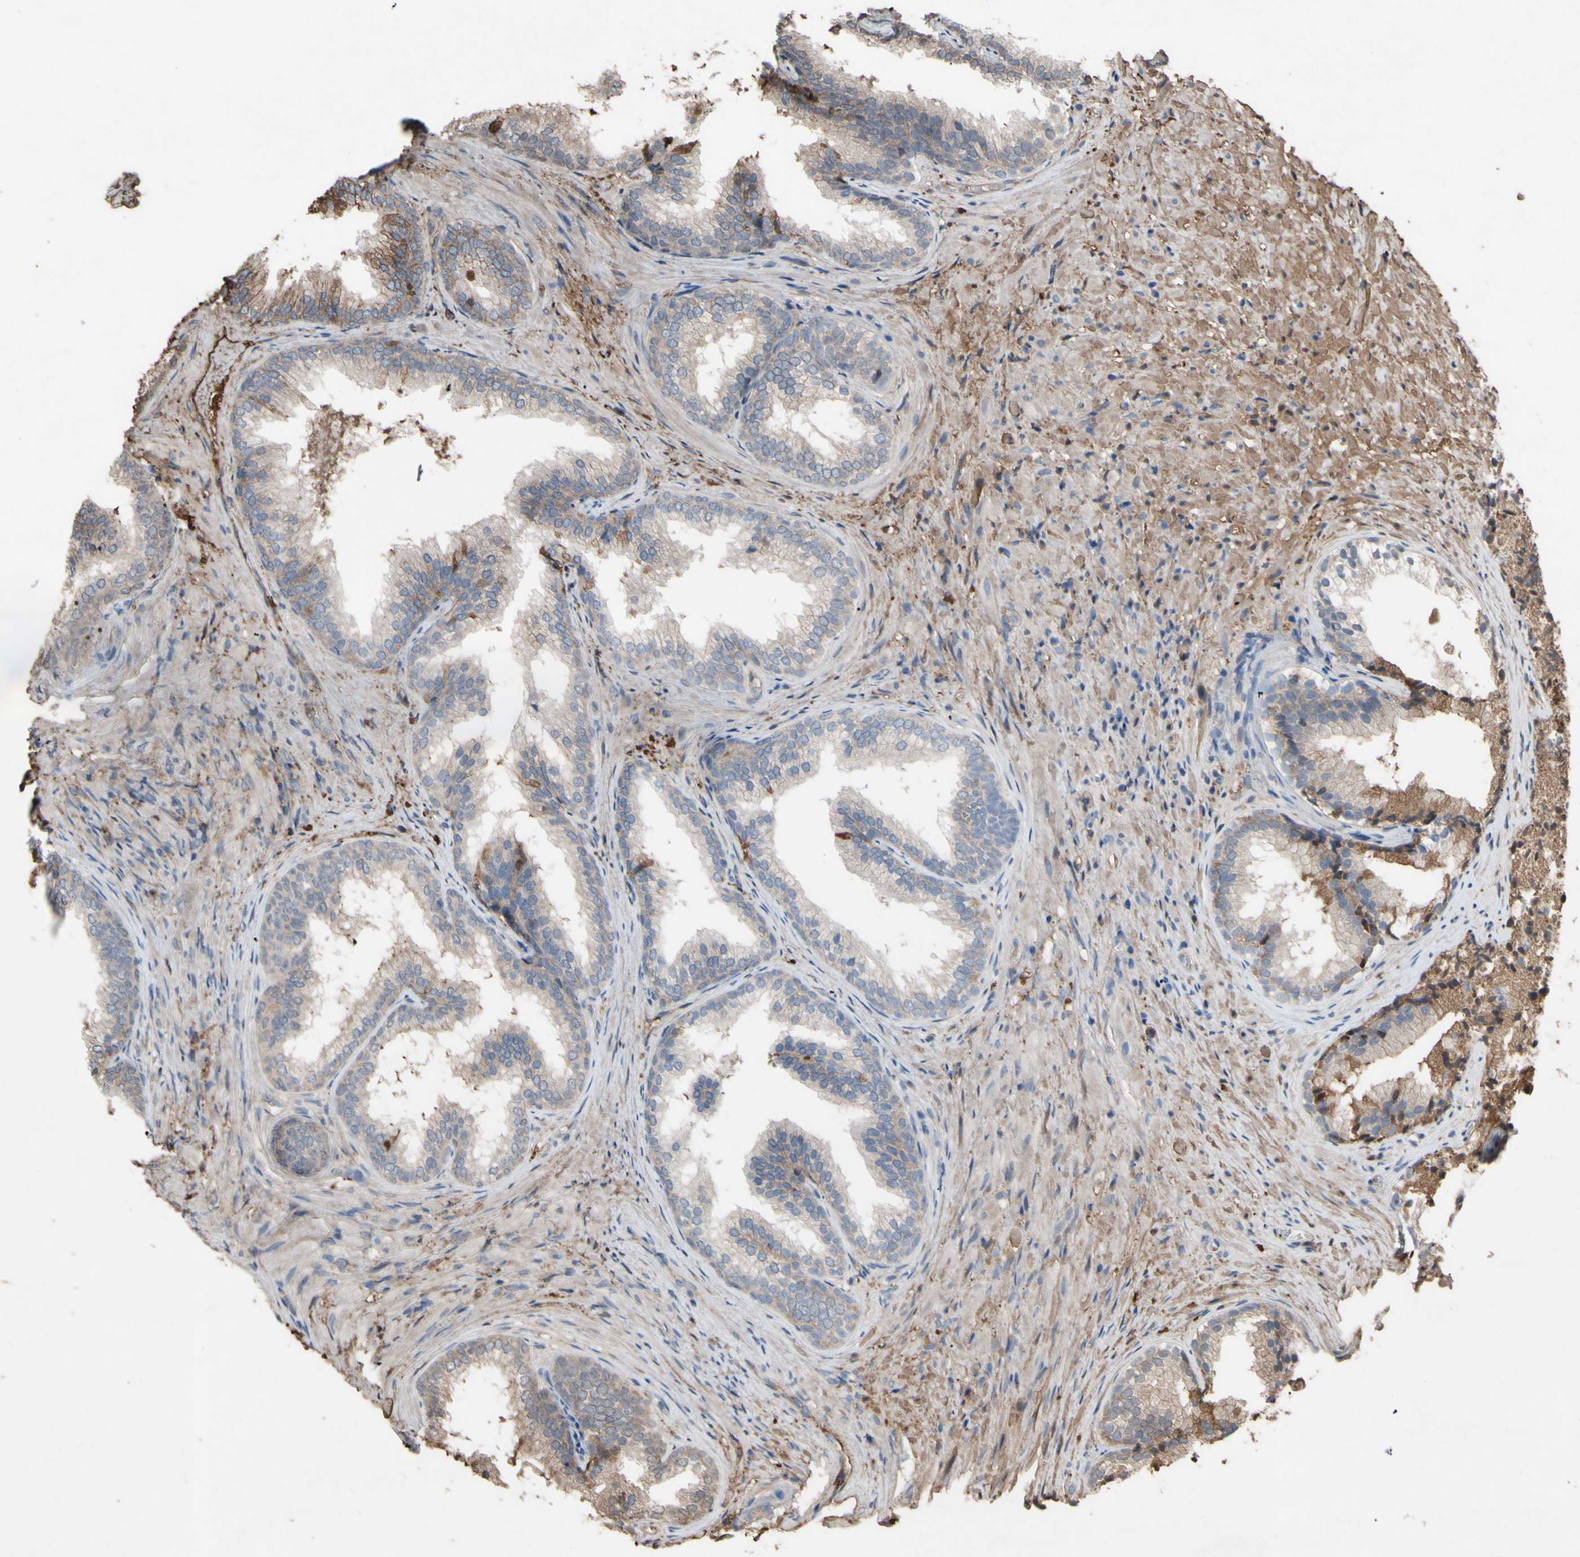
{"staining": {"intensity": "moderate", "quantity": "25%-75%", "location": "cytoplasmic/membranous"}, "tissue": "prostate", "cell_type": "Glandular cells", "image_type": "normal", "snomed": [{"axis": "morphology", "description": "Normal tissue, NOS"}, {"axis": "topography", "description": "Prostate"}], "caption": "IHC (DAB (3,3'-diaminobenzidine)) staining of normal human prostate displays moderate cytoplasmic/membranous protein expression in about 25%-75% of glandular cells. (Brightfield microscopy of DAB IHC at high magnification).", "gene": "PTGDS", "patient": {"sex": "male", "age": 76}}